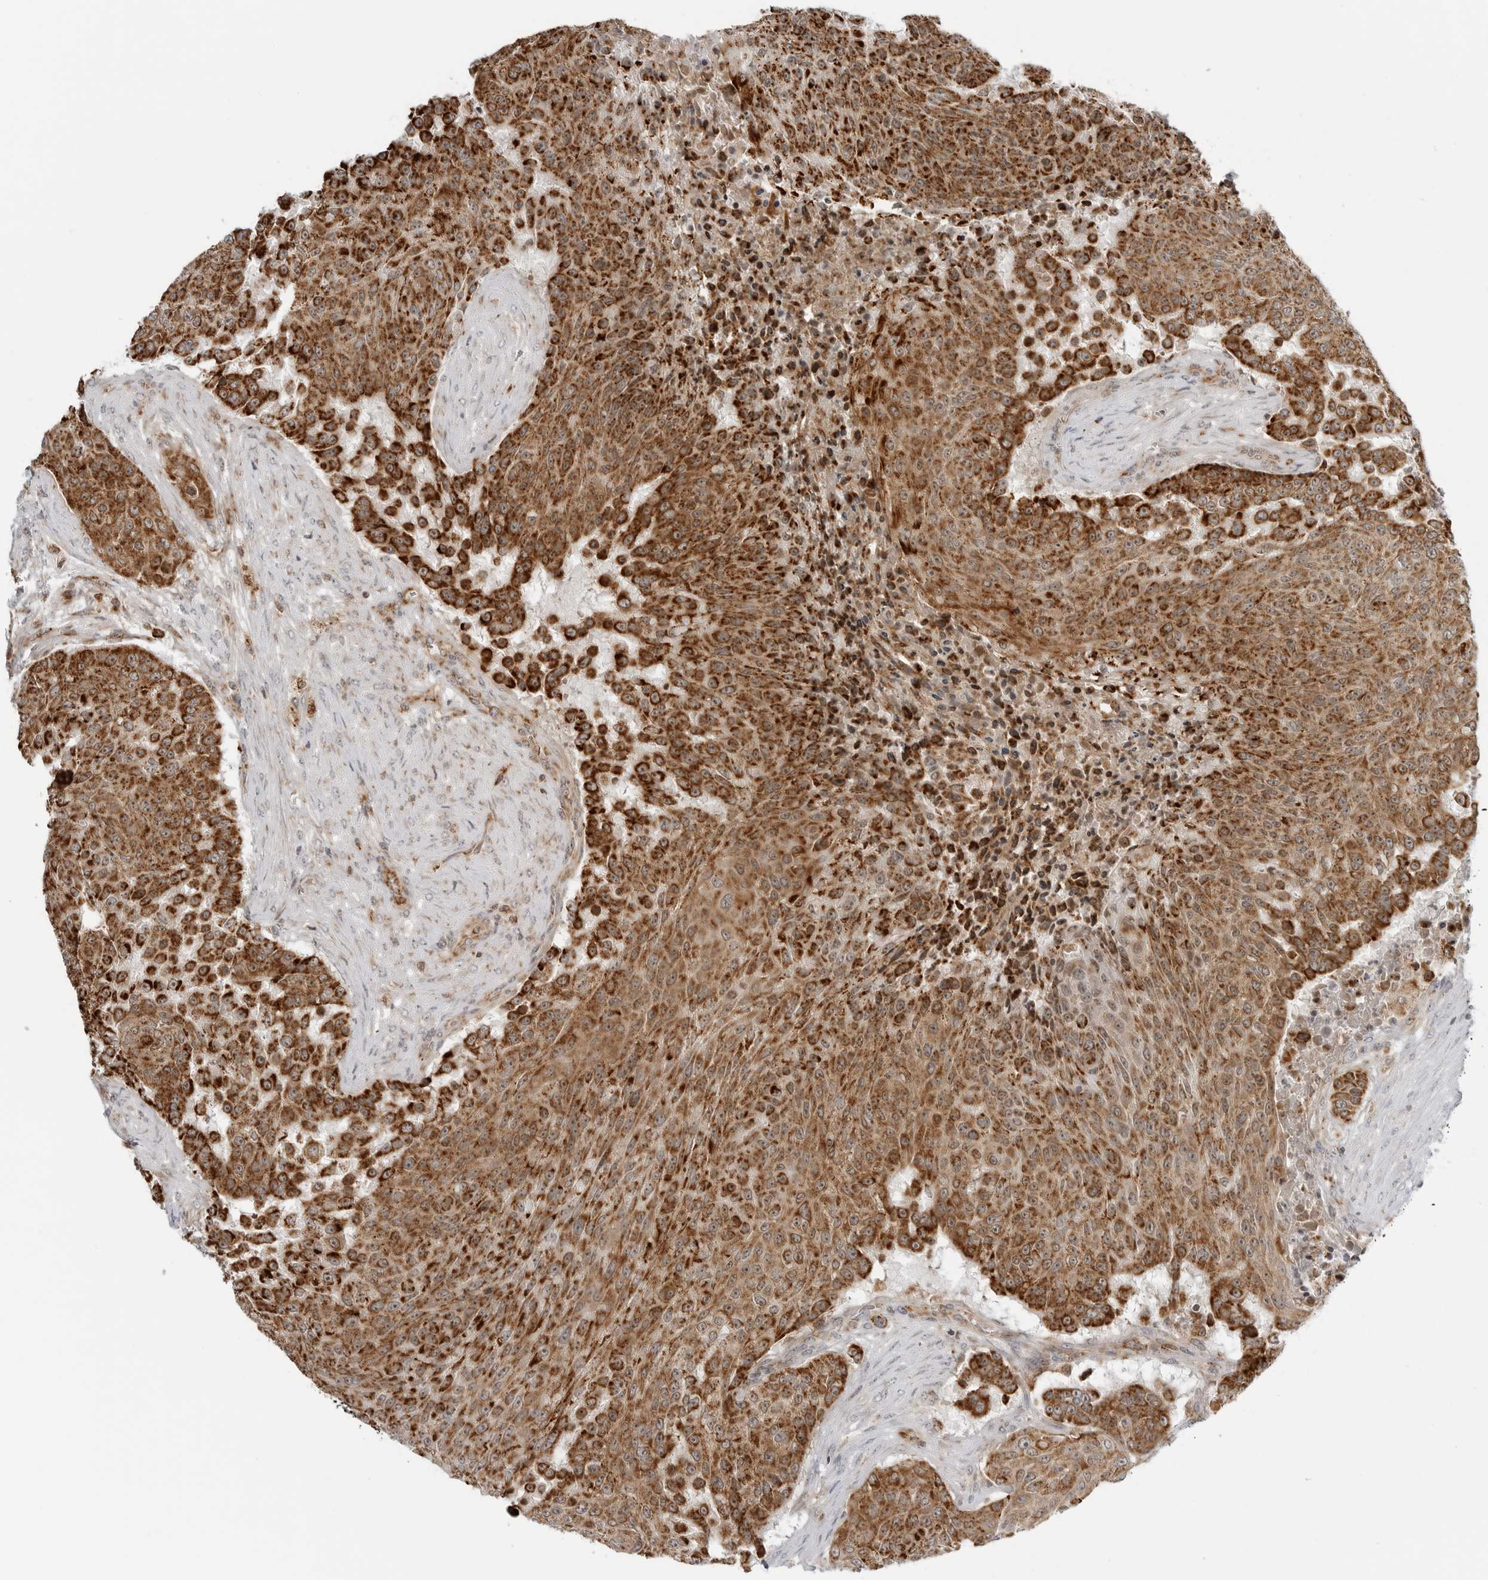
{"staining": {"intensity": "strong", "quantity": ">75%", "location": "cytoplasmic/membranous"}, "tissue": "urothelial cancer", "cell_type": "Tumor cells", "image_type": "cancer", "snomed": [{"axis": "morphology", "description": "Urothelial carcinoma, High grade"}, {"axis": "topography", "description": "Urinary bladder"}], "caption": "Immunohistochemistry (IHC) (DAB) staining of human high-grade urothelial carcinoma shows strong cytoplasmic/membranous protein staining in approximately >75% of tumor cells.", "gene": "PEX2", "patient": {"sex": "female", "age": 63}}